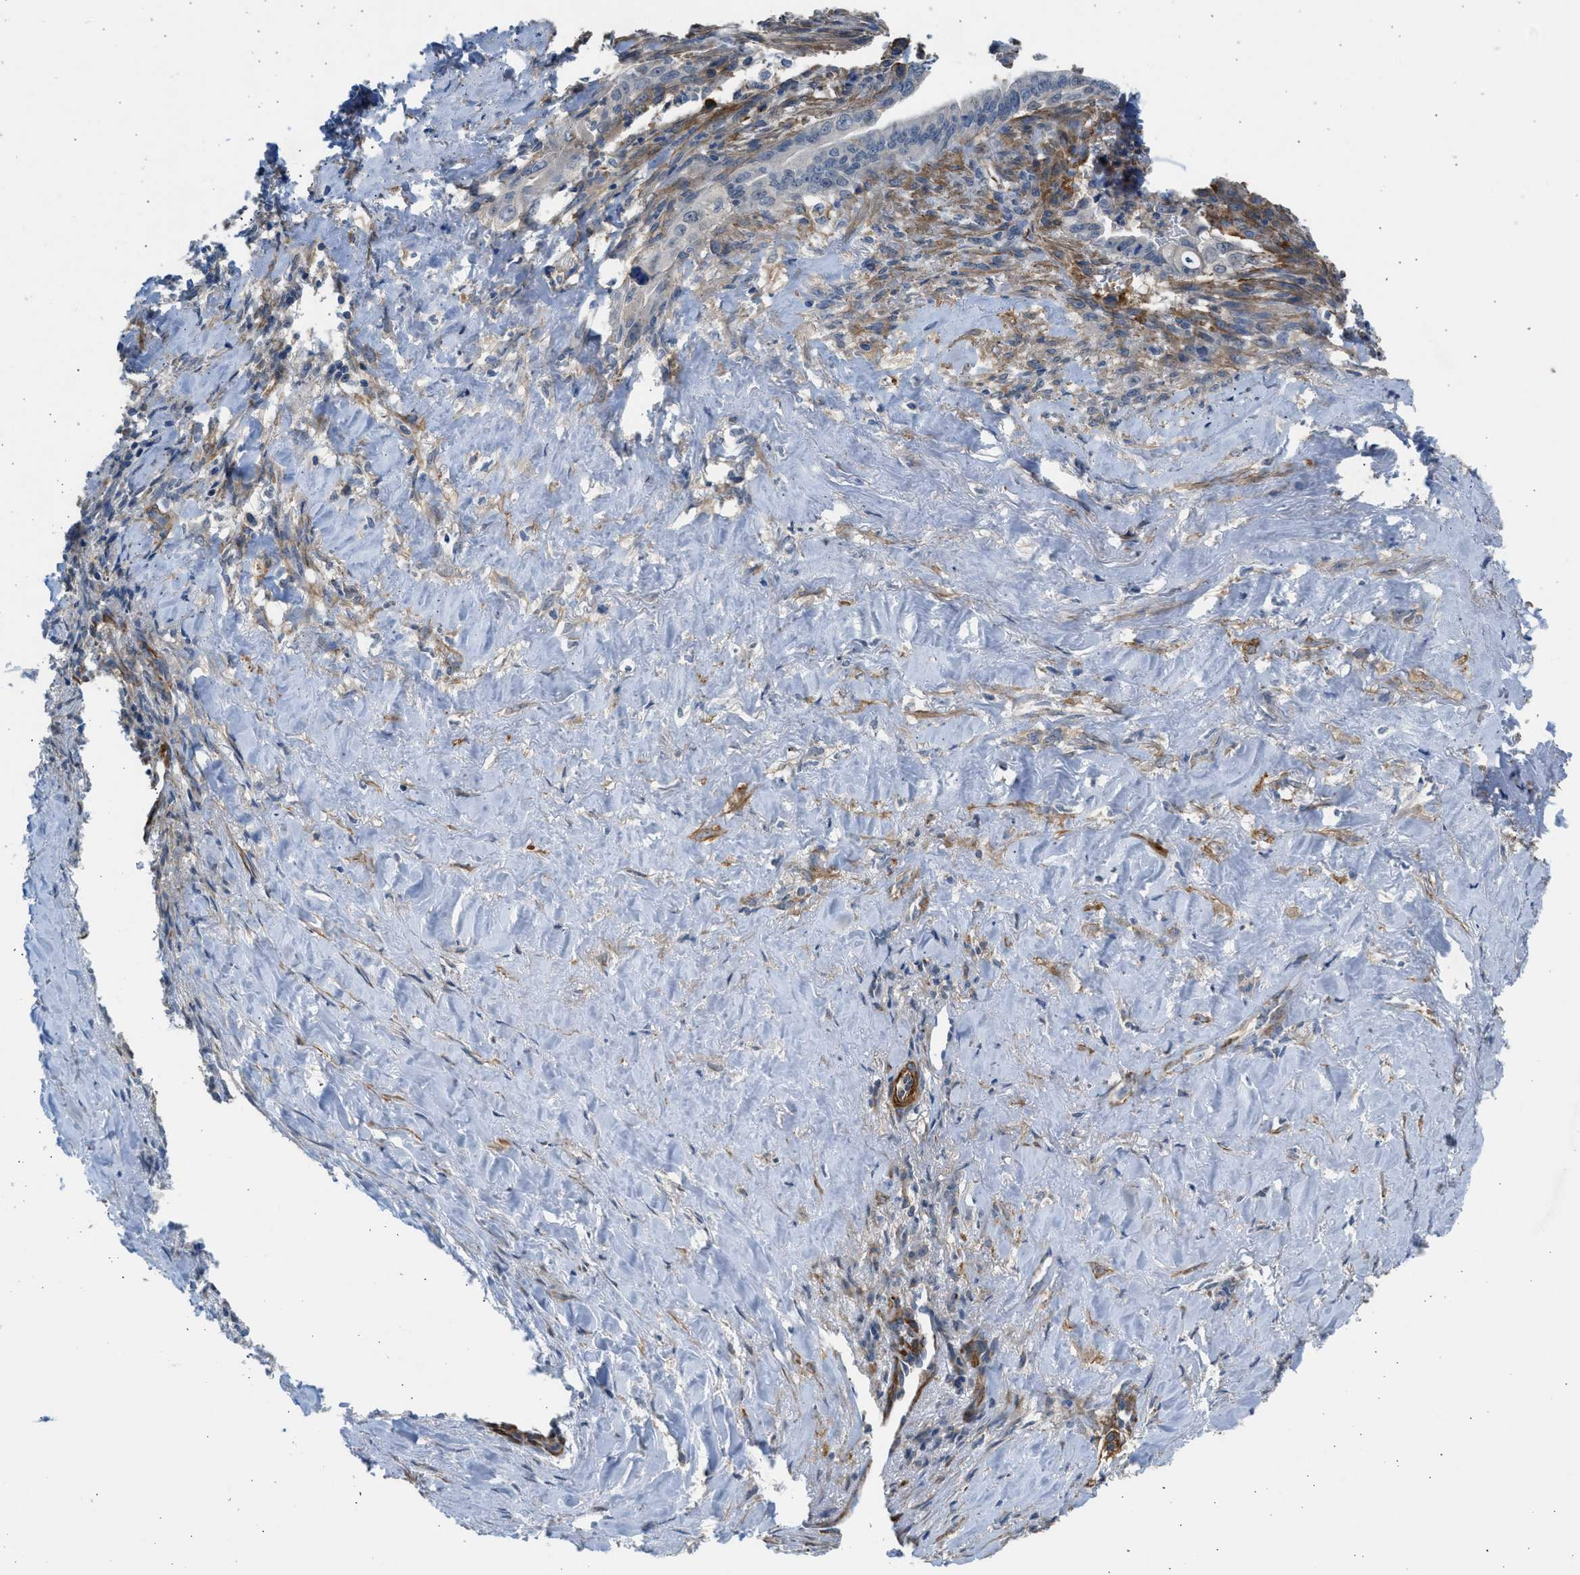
{"staining": {"intensity": "negative", "quantity": "none", "location": "none"}, "tissue": "liver cancer", "cell_type": "Tumor cells", "image_type": "cancer", "snomed": [{"axis": "morphology", "description": "Cholangiocarcinoma"}, {"axis": "topography", "description": "Liver"}], "caption": "Immunohistochemistry (IHC) histopathology image of neoplastic tissue: liver cancer stained with DAB displays no significant protein expression in tumor cells.", "gene": "PCNX3", "patient": {"sex": "female", "age": 67}}